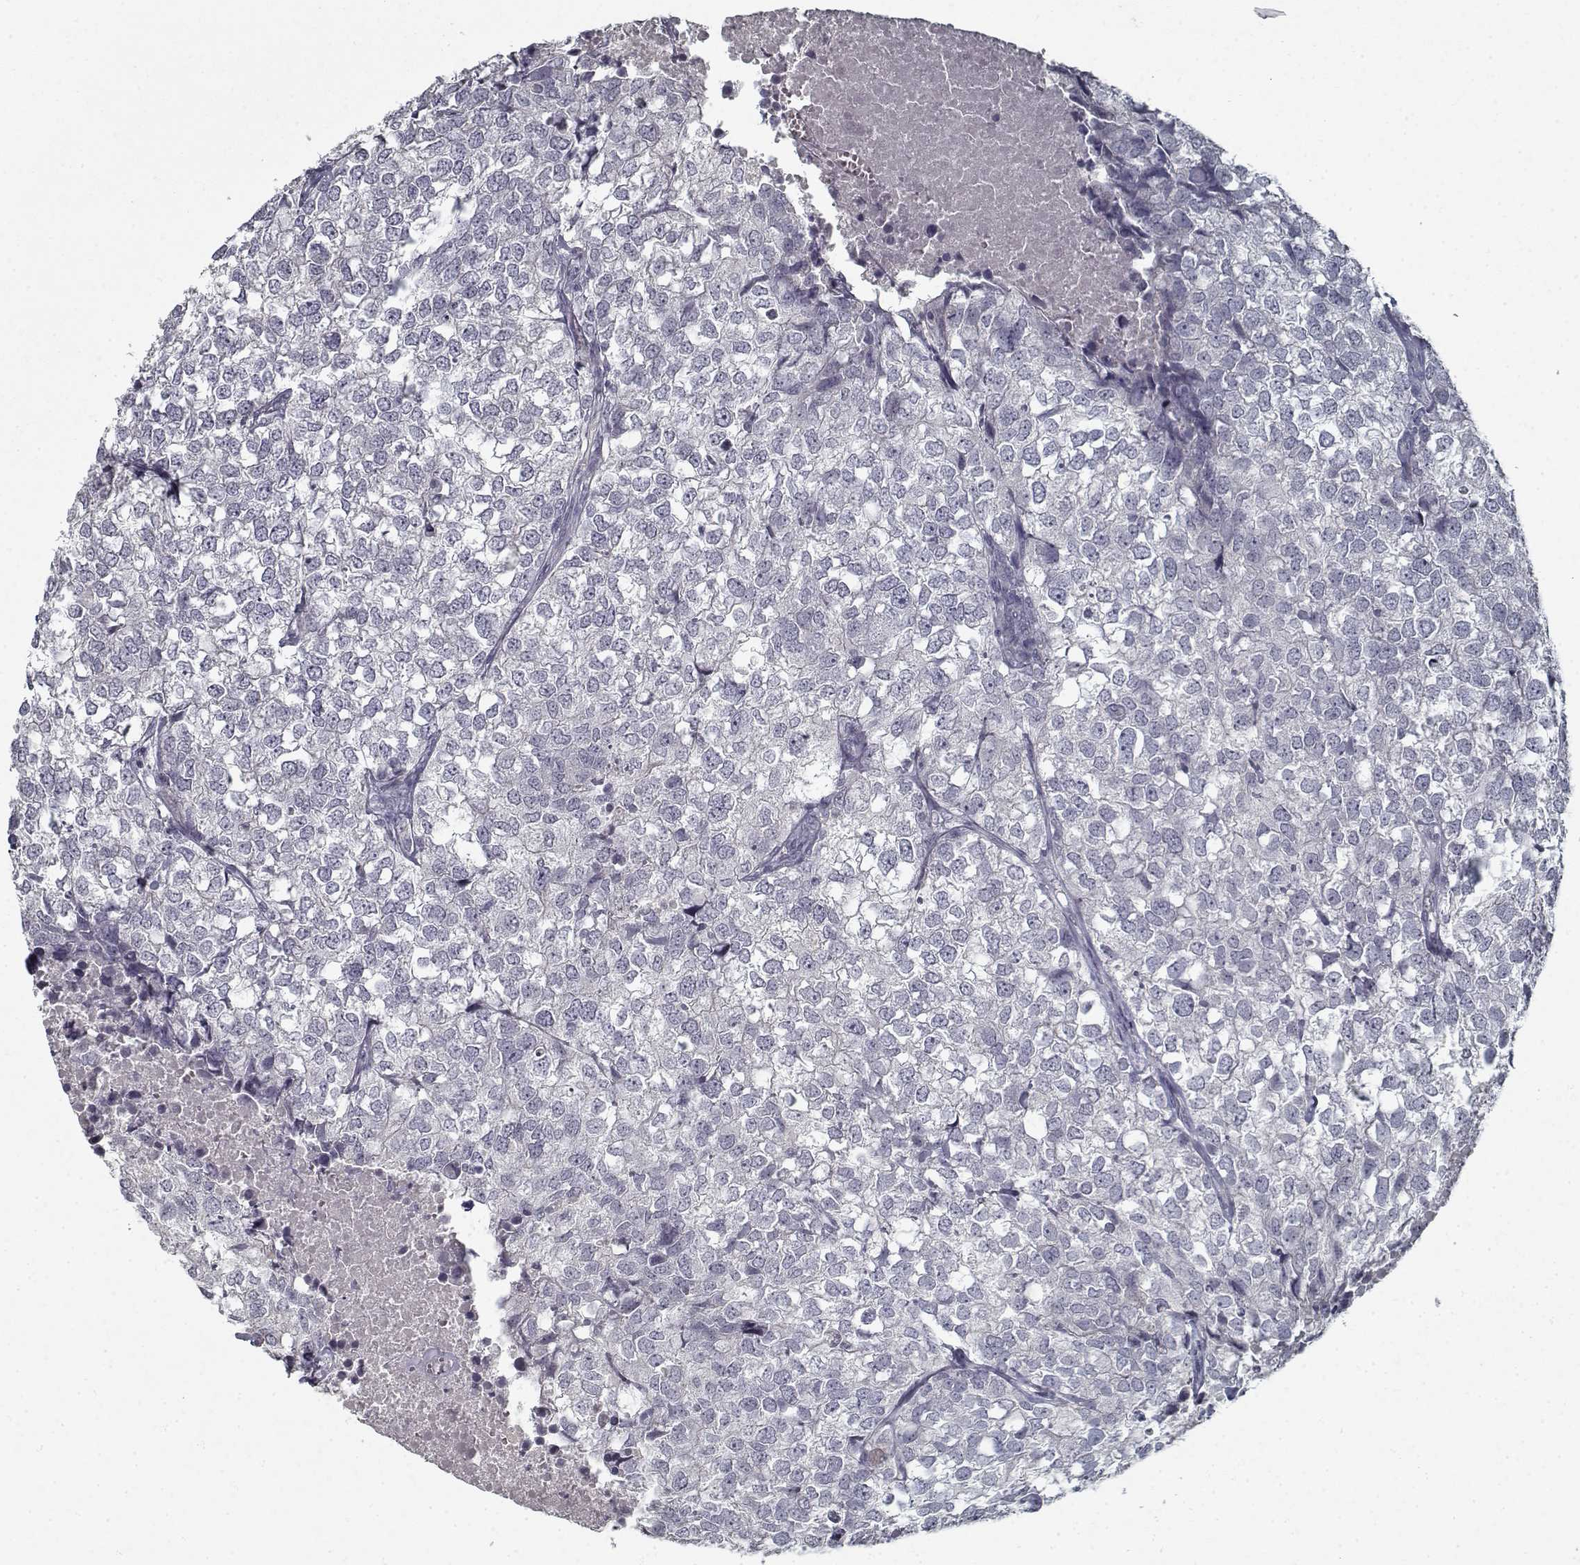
{"staining": {"intensity": "negative", "quantity": "none", "location": "none"}, "tissue": "breast cancer", "cell_type": "Tumor cells", "image_type": "cancer", "snomed": [{"axis": "morphology", "description": "Duct carcinoma"}, {"axis": "topography", "description": "Breast"}], "caption": "High power microscopy micrograph of an IHC histopathology image of breast cancer, revealing no significant staining in tumor cells.", "gene": "GAD2", "patient": {"sex": "female", "age": 30}}